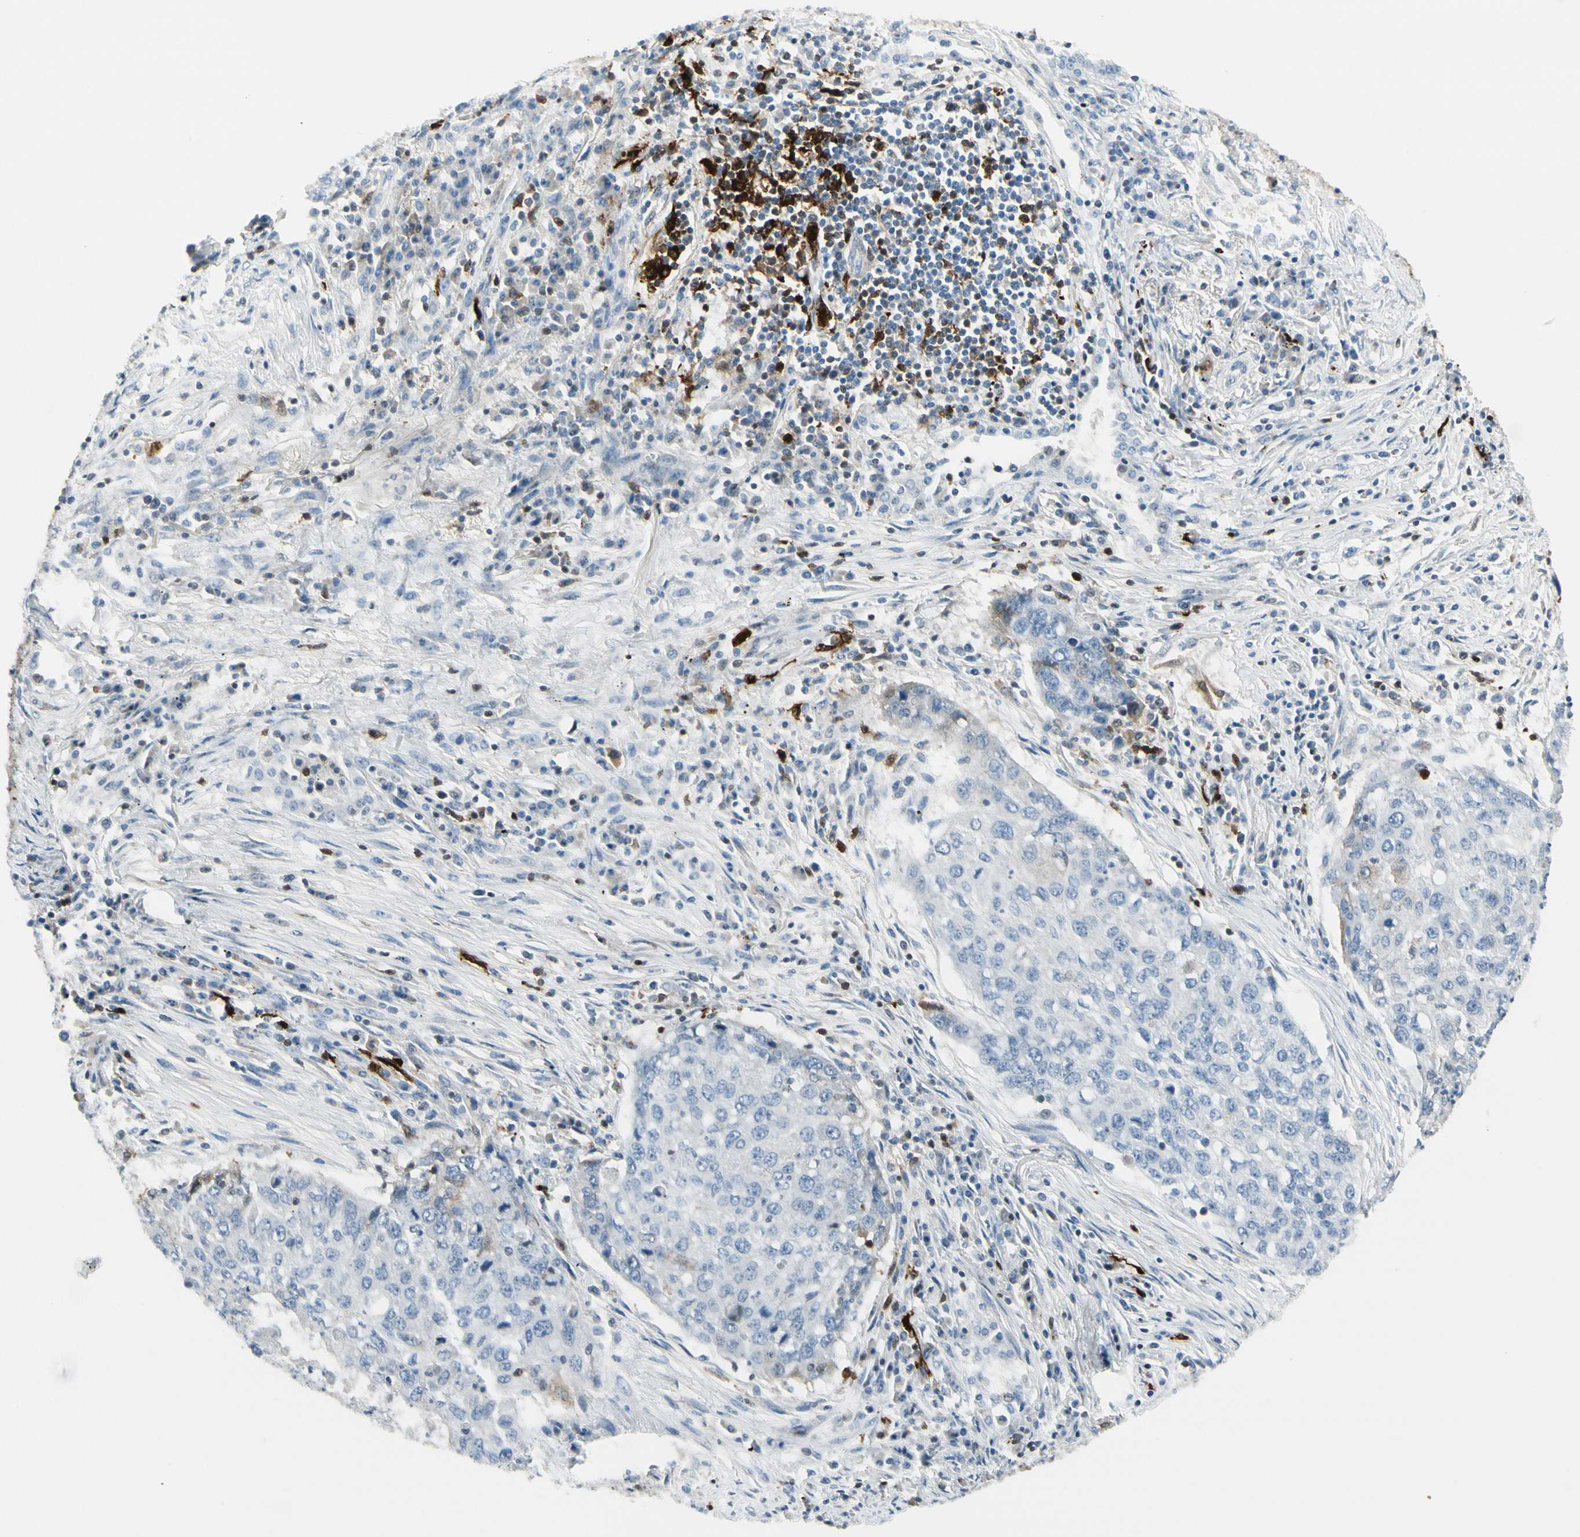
{"staining": {"intensity": "negative", "quantity": "none", "location": "none"}, "tissue": "lung cancer", "cell_type": "Tumor cells", "image_type": "cancer", "snomed": [{"axis": "morphology", "description": "Squamous cell carcinoma, NOS"}, {"axis": "topography", "description": "Lung"}], "caption": "Human squamous cell carcinoma (lung) stained for a protein using immunohistochemistry reveals no staining in tumor cells.", "gene": "TRAF1", "patient": {"sex": "female", "age": 63}}